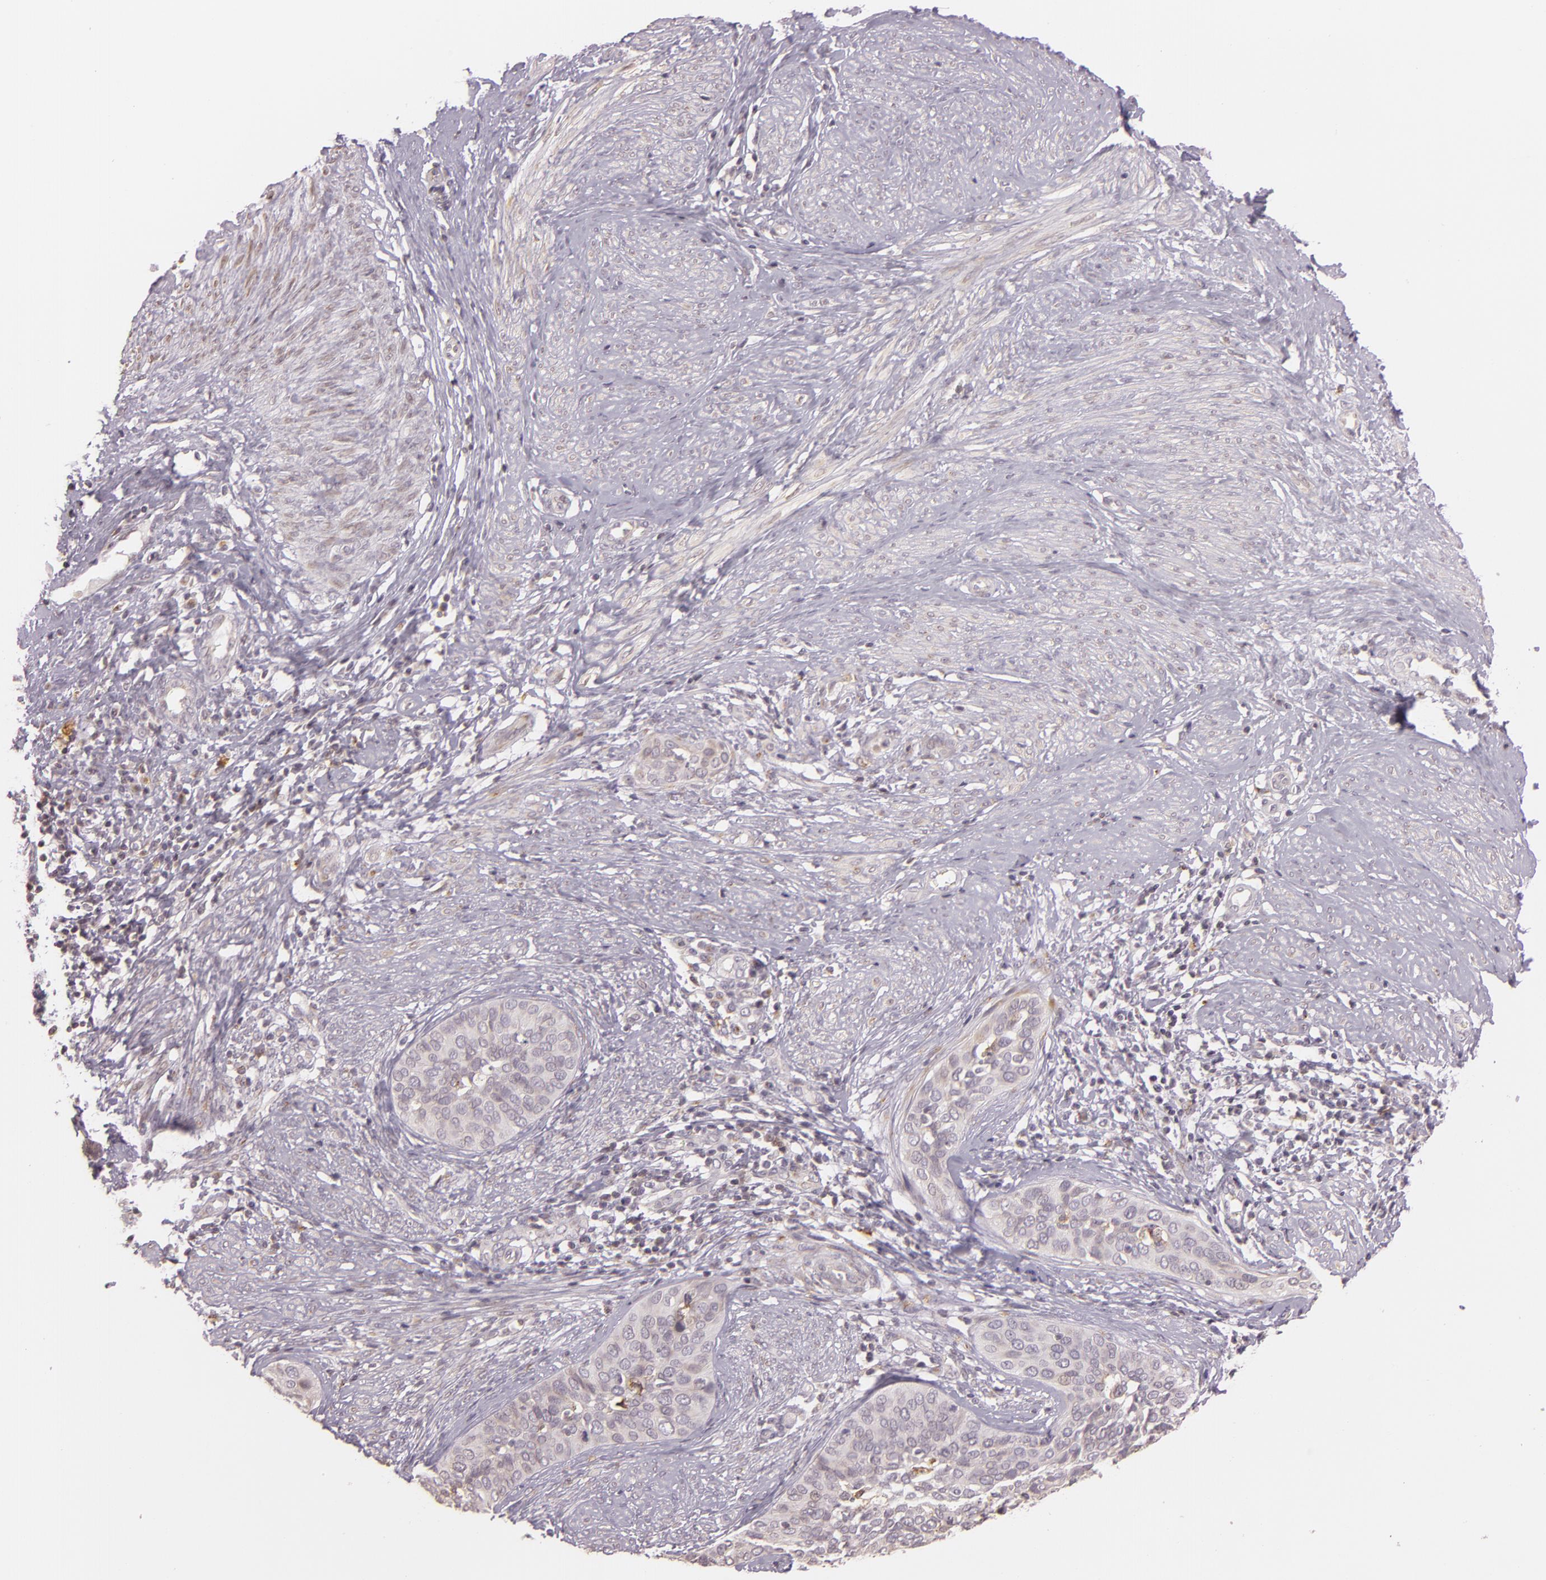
{"staining": {"intensity": "weak", "quantity": ">75%", "location": "cytoplasmic/membranous"}, "tissue": "cervical cancer", "cell_type": "Tumor cells", "image_type": "cancer", "snomed": [{"axis": "morphology", "description": "Squamous cell carcinoma, NOS"}, {"axis": "topography", "description": "Cervix"}], "caption": "Immunohistochemistry (IHC) micrograph of neoplastic tissue: human cervical squamous cell carcinoma stained using immunohistochemistry (IHC) exhibits low levels of weak protein expression localized specifically in the cytoplasmic/membranous of tumor cells, appearing as a cytoplasmic/membranous brown color.", "gene": "LGMN", "patient": {"sex": "female", "age": 31}}